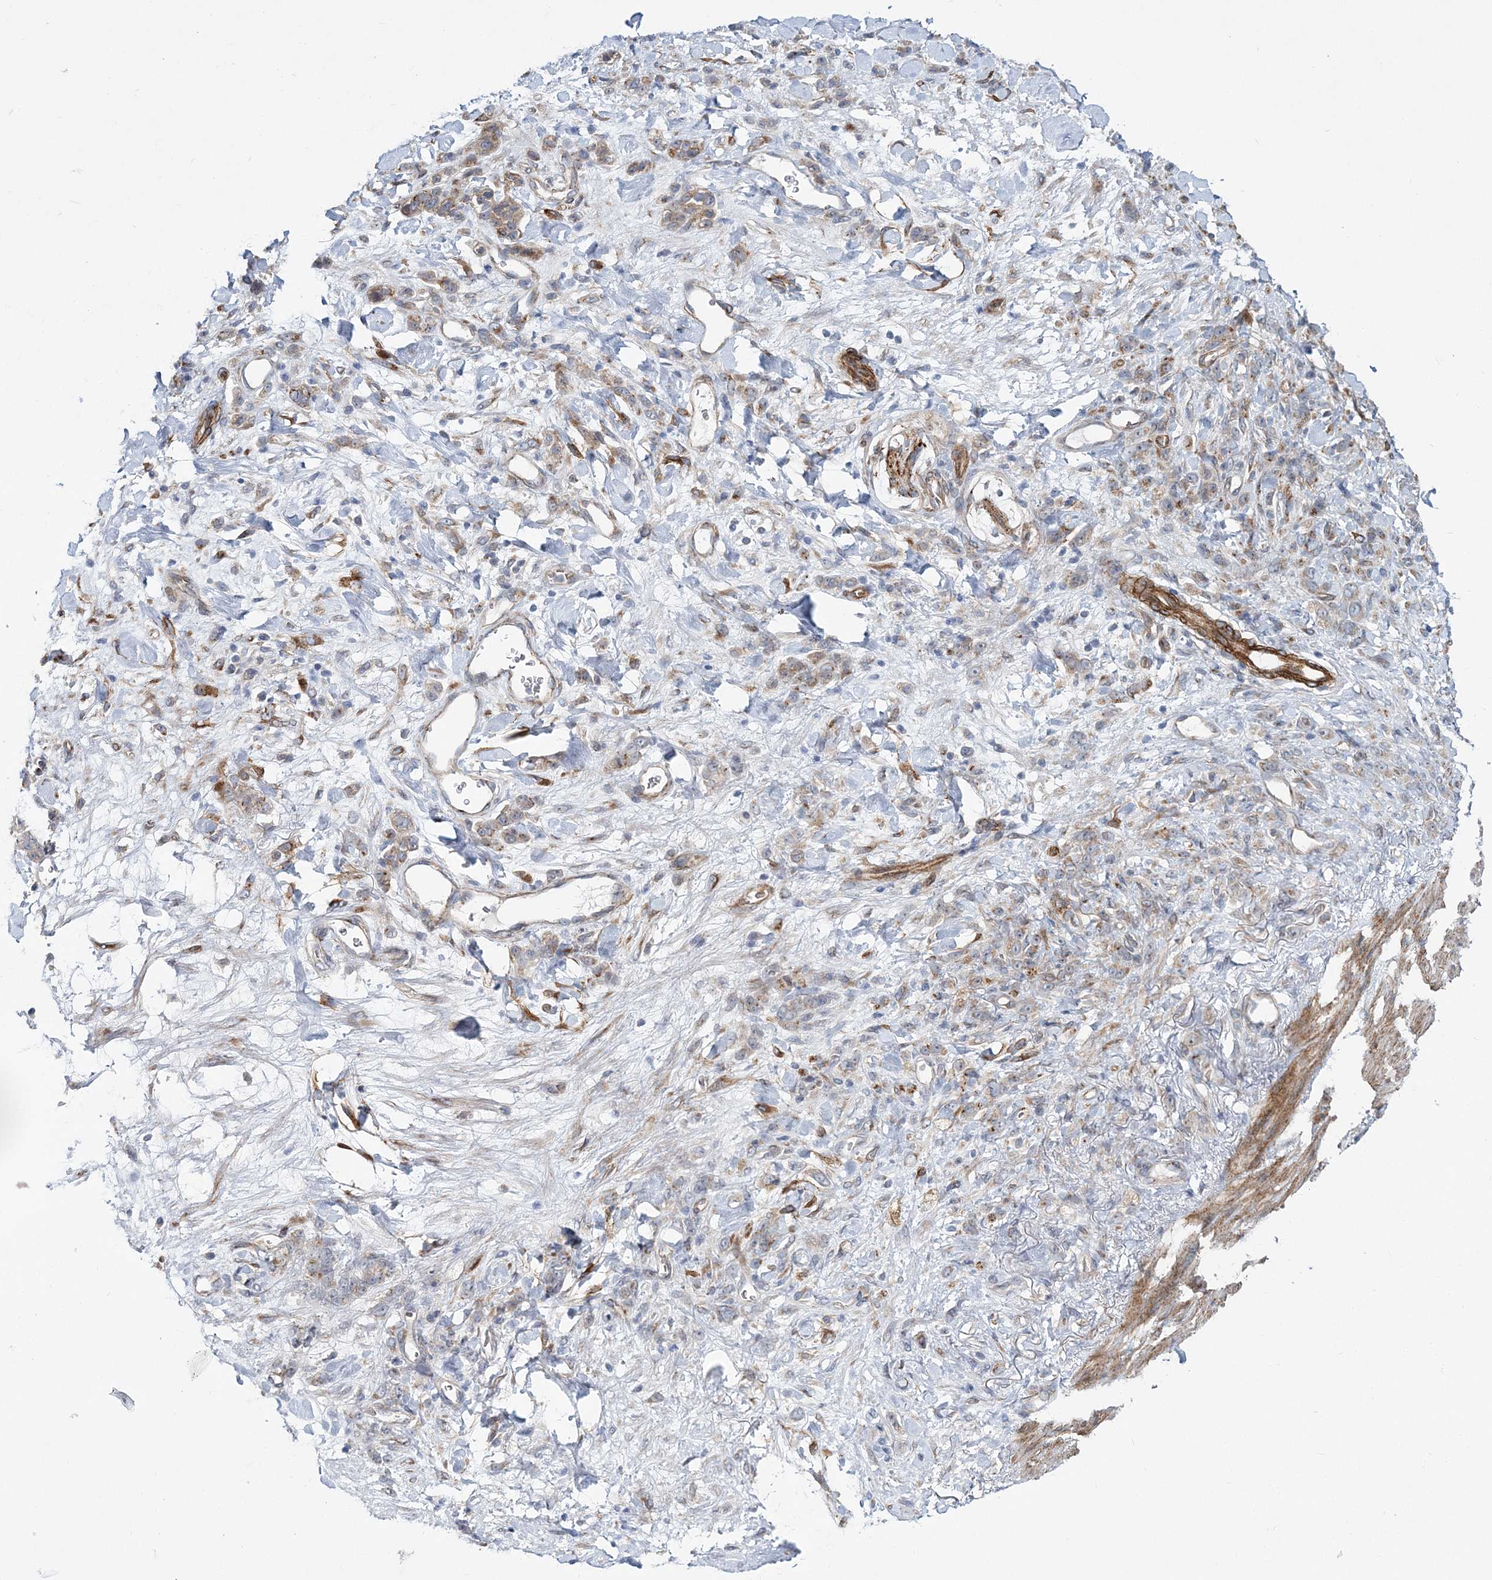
{"staining": {"intensity": "moderate", "quantity": "25%-75%", "location": "cytoplasmic/membranous"}, "tissue": "stomach cancer", "cell_type": "Tumor cells", "image_type": "cancer", "snomed": [{"axis": "morphology", "description": "Normal tissue, NOS"}, {"axis": "morphology", "description": "Adenocarcinoma, NOS"}, {"axis": "topography", "description": "Stomach"}], "caption": "The immunohistochemical stain labels moderate cytoplasmic/membranous expression in tumor cells of stomach cancer tissue.", "gene": "NBAS", "patient": {"sex": "male", "age": 82}}